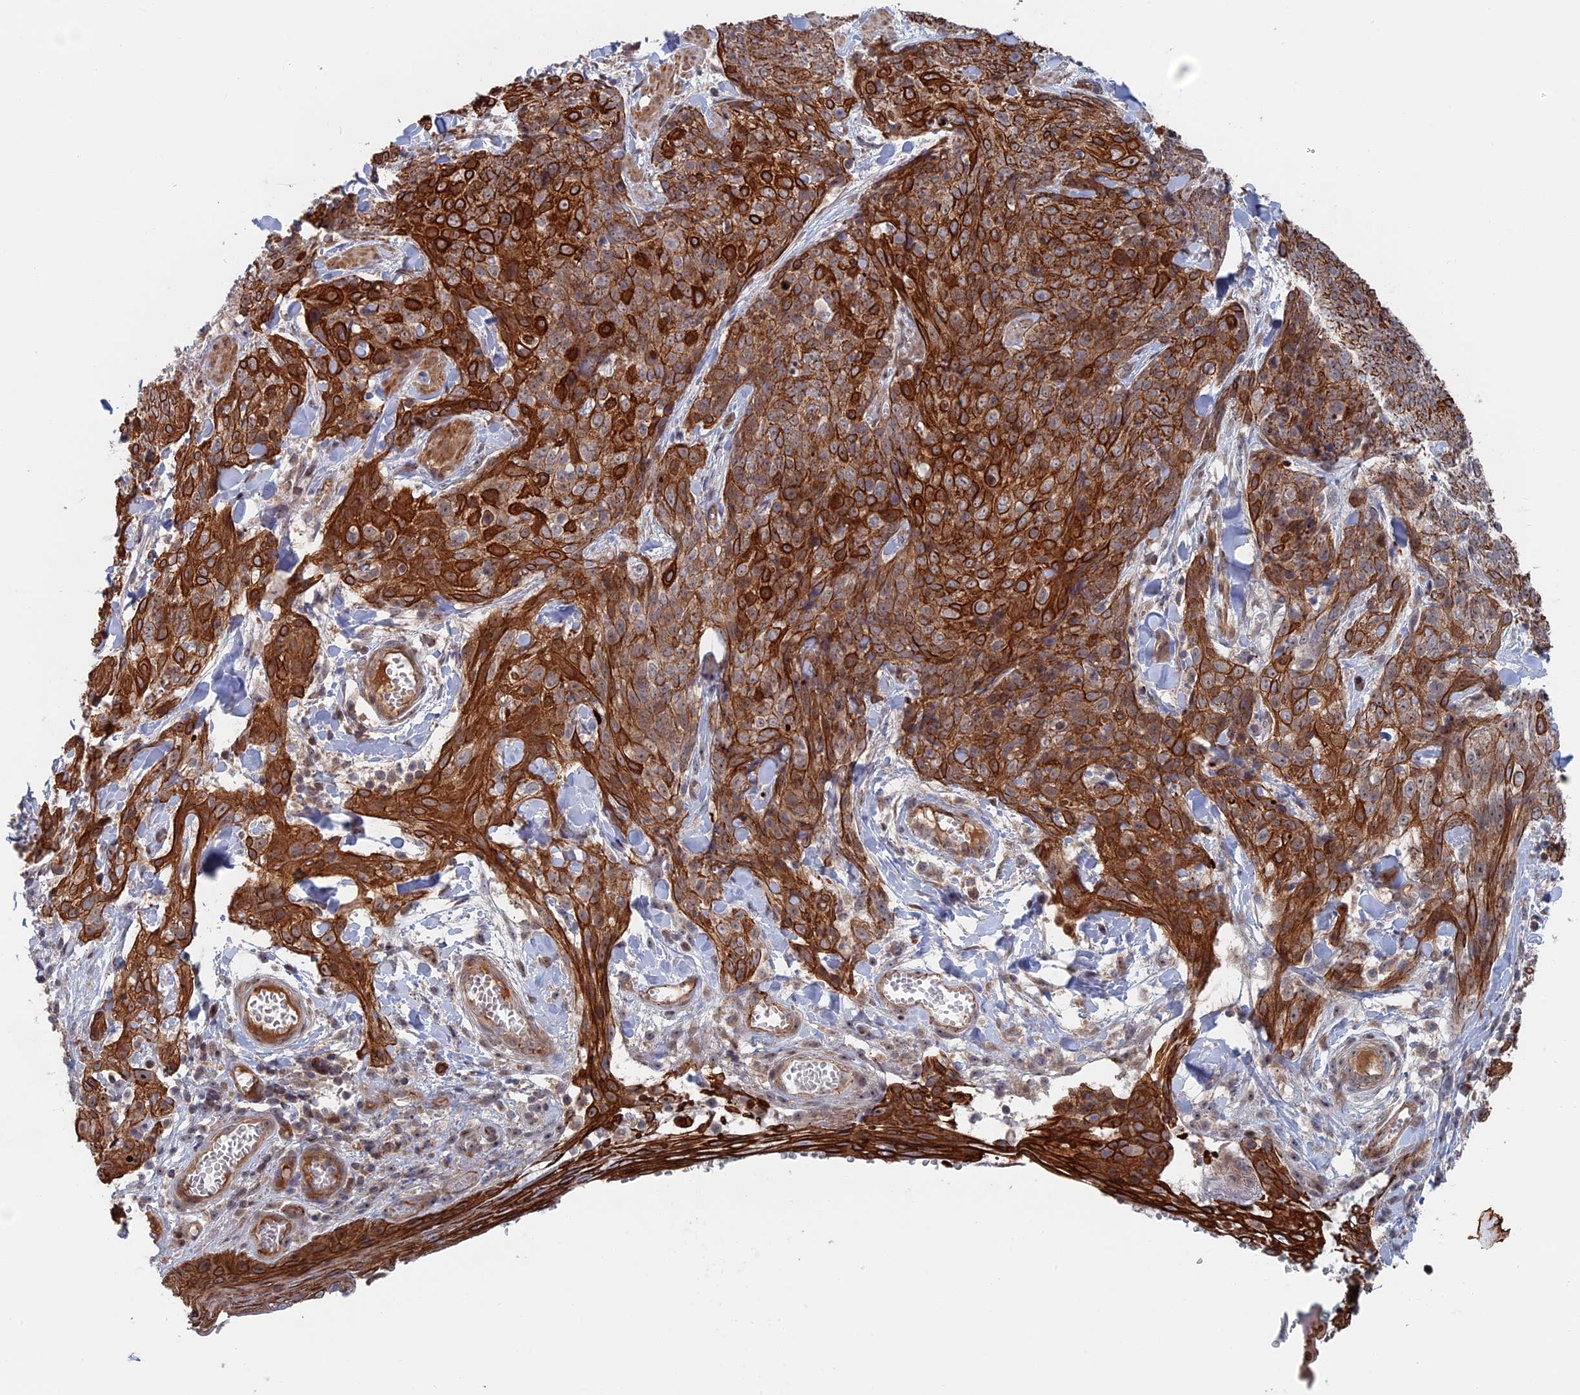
{"staining": {"intensity": "strong", "quantity": ">75%", "location": "cytoplasmic/membranous"}, "tissue": "skin cancer", "cell_type": "Tumor cells", "image_type": "cancer", "snomed": [{"axis": "morphology", "description": "Squamous cell carcinoma, NOS"}, {"axis": "topography", "description": "Skin"}, {"axis": "topography", "description": "Vulva"}], "caption": "Skin squamous cell carcinoma was stained to show a protein in brown. There is high levels of strong cytoplasmic/membranous positivity in approximately >75% of tumor cells.", "gene": "IL7", "patient": {"sex": "female", "age": 85}}